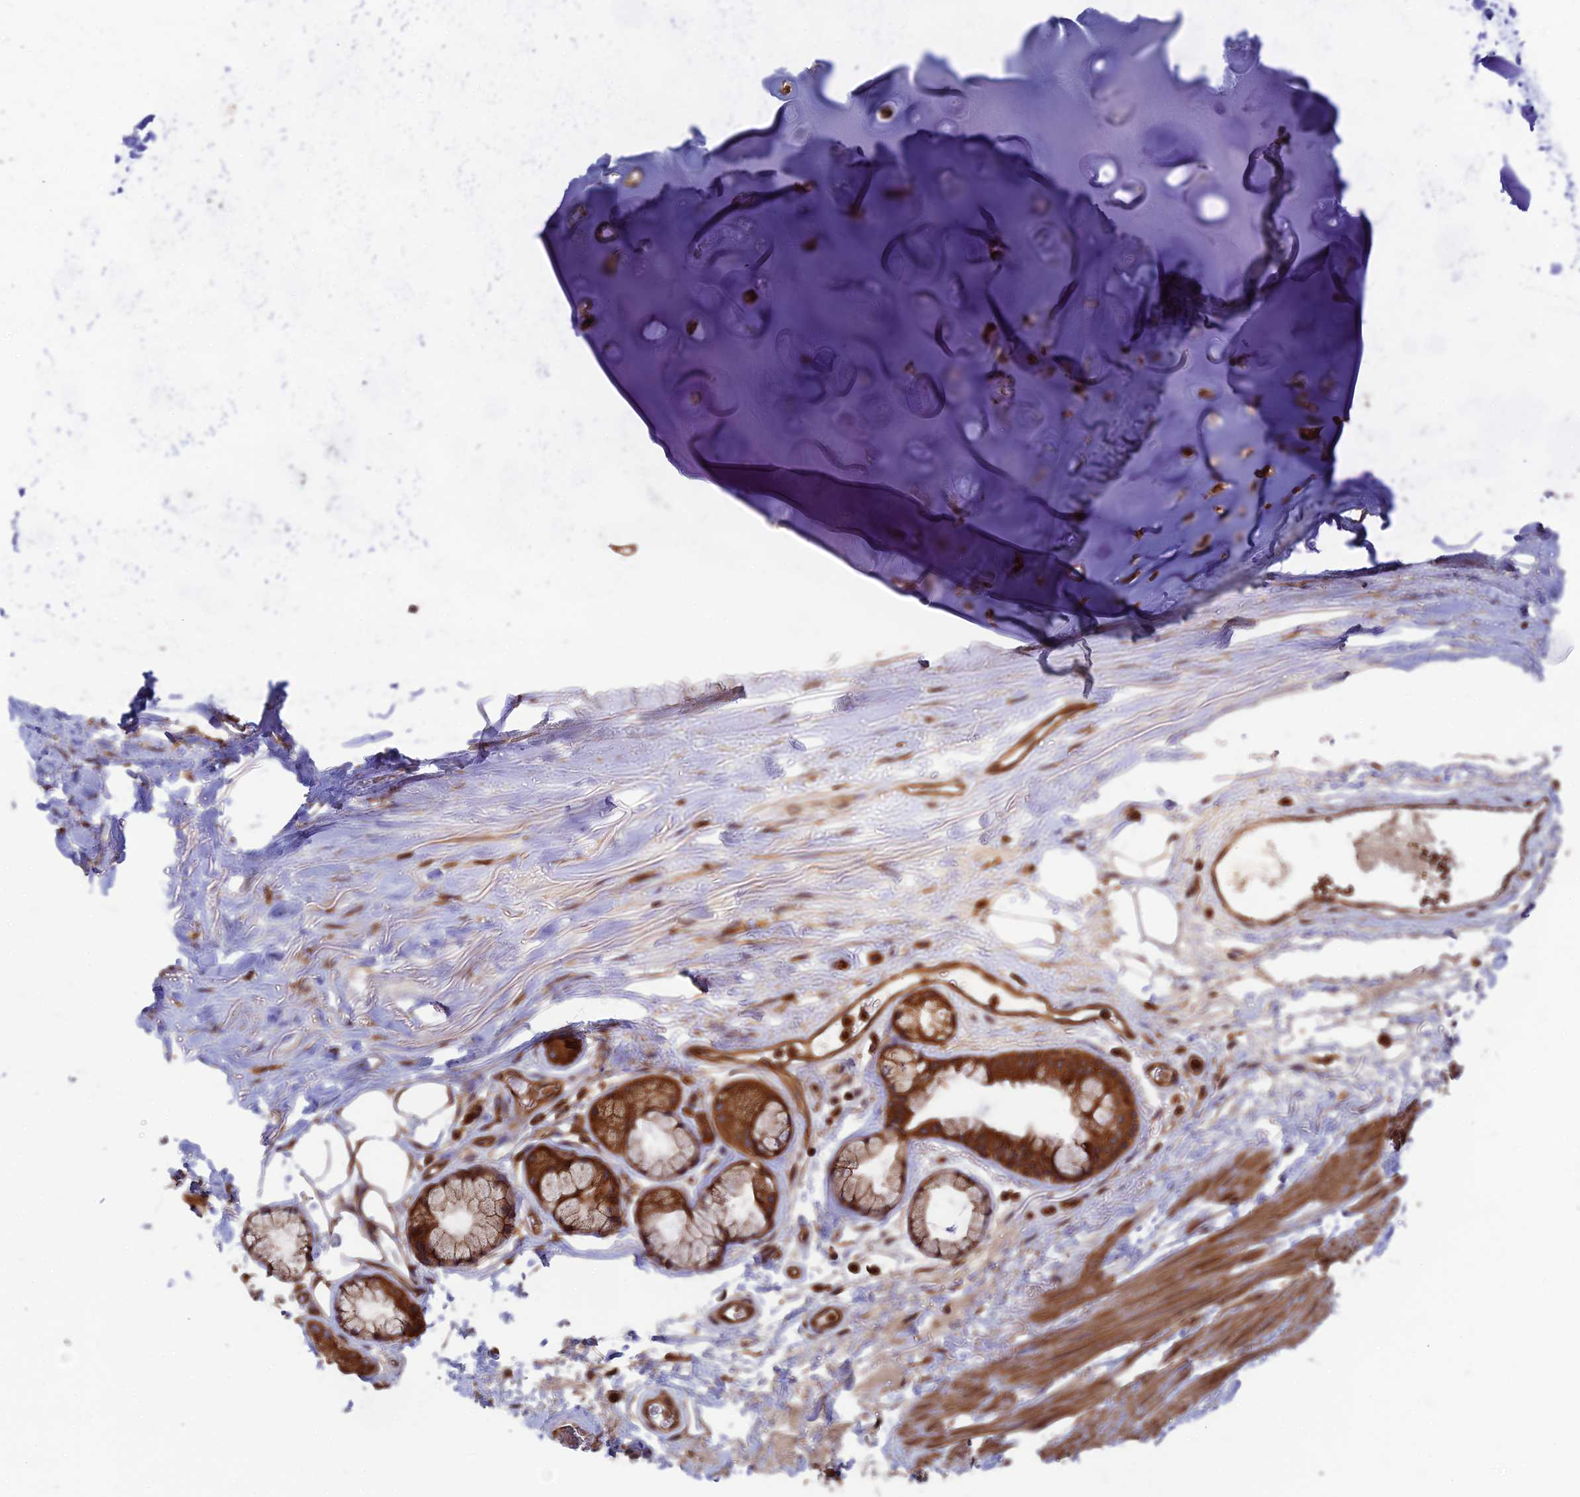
{"staining": {"intensity": "moderate", "quantity": ">75%", "location": "cytoplasmic/membranous,nuclear"}, "tissue": "adipose tissue", "cell_type": "Adipocytes", "image_type": "normal", "snomed": [{"axis": "morphology", "description": "Normal tissue, NOS"}, {"axis": "topography", "description": "Cartilage tissue"}], "caption": "Immunohistochemistry (IHC) staining of benign adipose tissue, which reveals medium levels of moderate cytoplasmic/membranous,nuclear staining in approximately >75% of adipocytes indicating moderate cytoplasmic/membranous,nuclear protein staining. The staining was performed using DAB (brown) for protein detection and nuclei were counterstained in hematoxylin (blue).", "gene": "WDR1", "patient": {"sex": "female", "age": 63}}